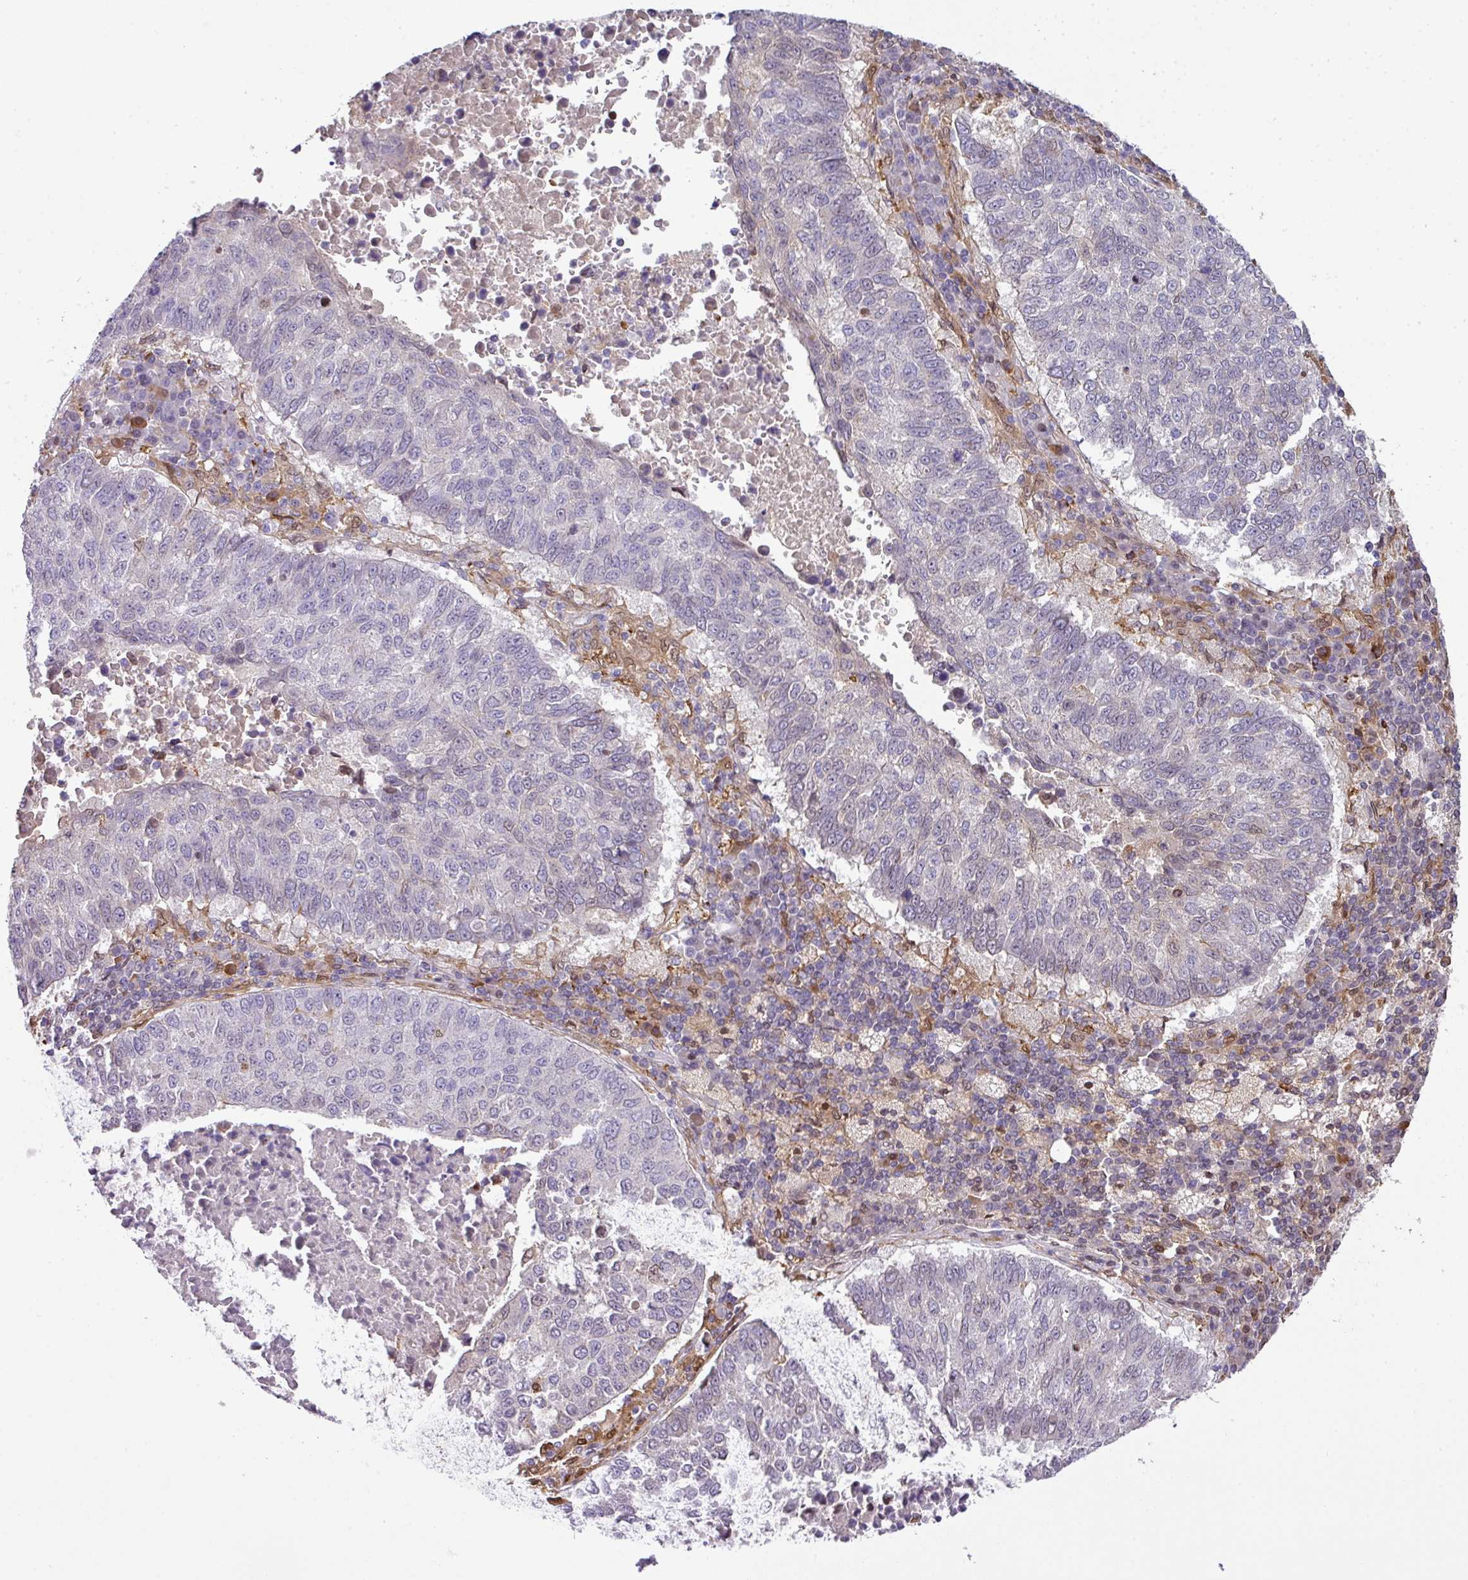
{"staining": {"intensity": "negative", "quantity": "none", "location": "none"}, "tissue": "lung cancer", "cell_type": "Tumor cells", "image_type": "cancer", "snomed": [{"axis": "morphology", "description": "Squamous cell carcinoma, NOS"}, {"axis": "topography", "description": "Lung"}], "caption": "A high-resolution image shows immunohistochemistry (IHC) staining of lung cancer, which reveals no significant staining in tumor cells.", "gene": "PLK1", "patient": {"sex": "male", "age": 73}}